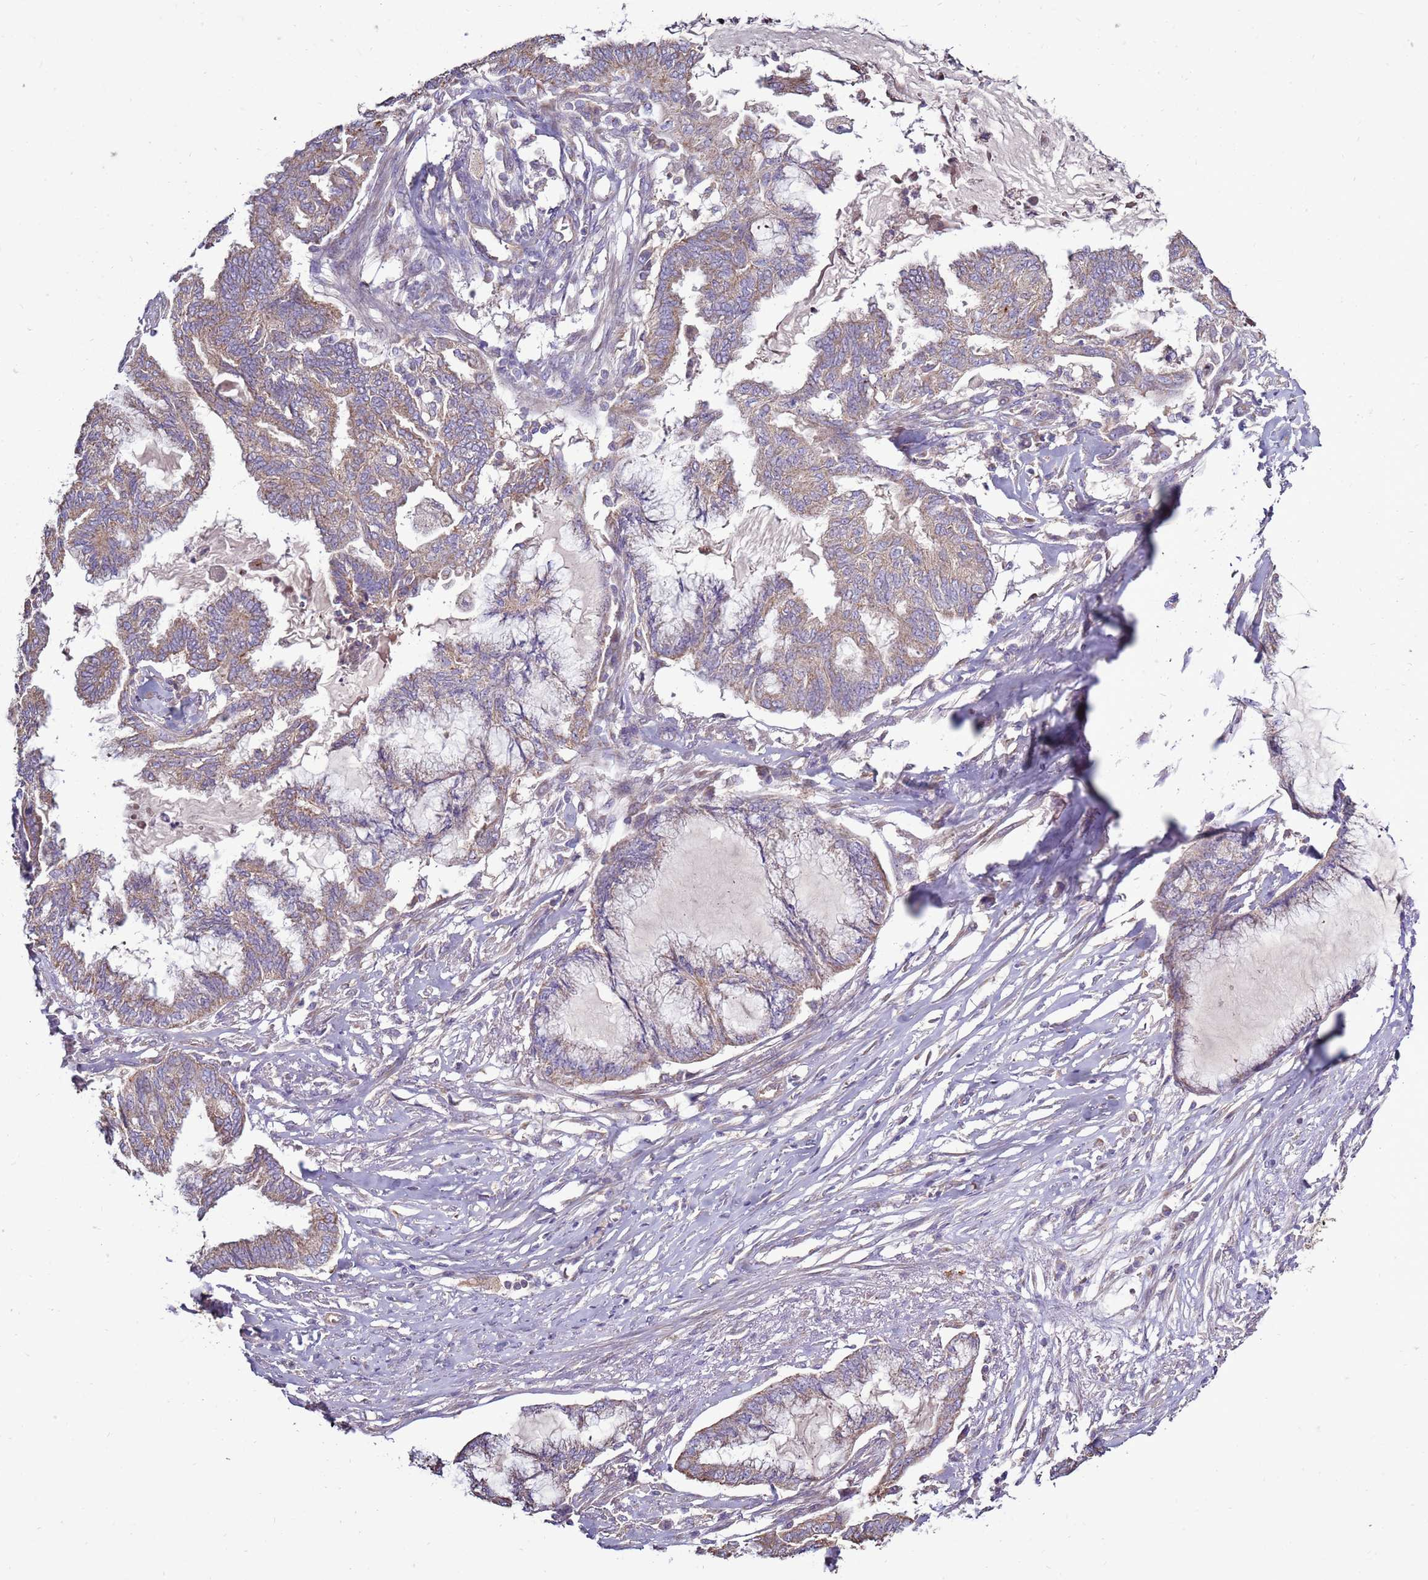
{"staining": {"intensity": "weak", "quantity": ">75%", "location": "cytoplasmic/membranous"}, "tissue": "endometrial cancer", "cell_type": "Tumor cells", "image_type": "cancer", "snomed": [{"axis": "morphology", "description": "Adenocarcinoma, NOS"}, {"axis": "topography", "description": "Endometrium"}], "caption": "Human endometrial cancer (adenocarcinoma) stained with a protein marker shows weak staining in tumor cells.", "gene": "TRAPPC4", "patient": {"sex": "female", "age": 86}}